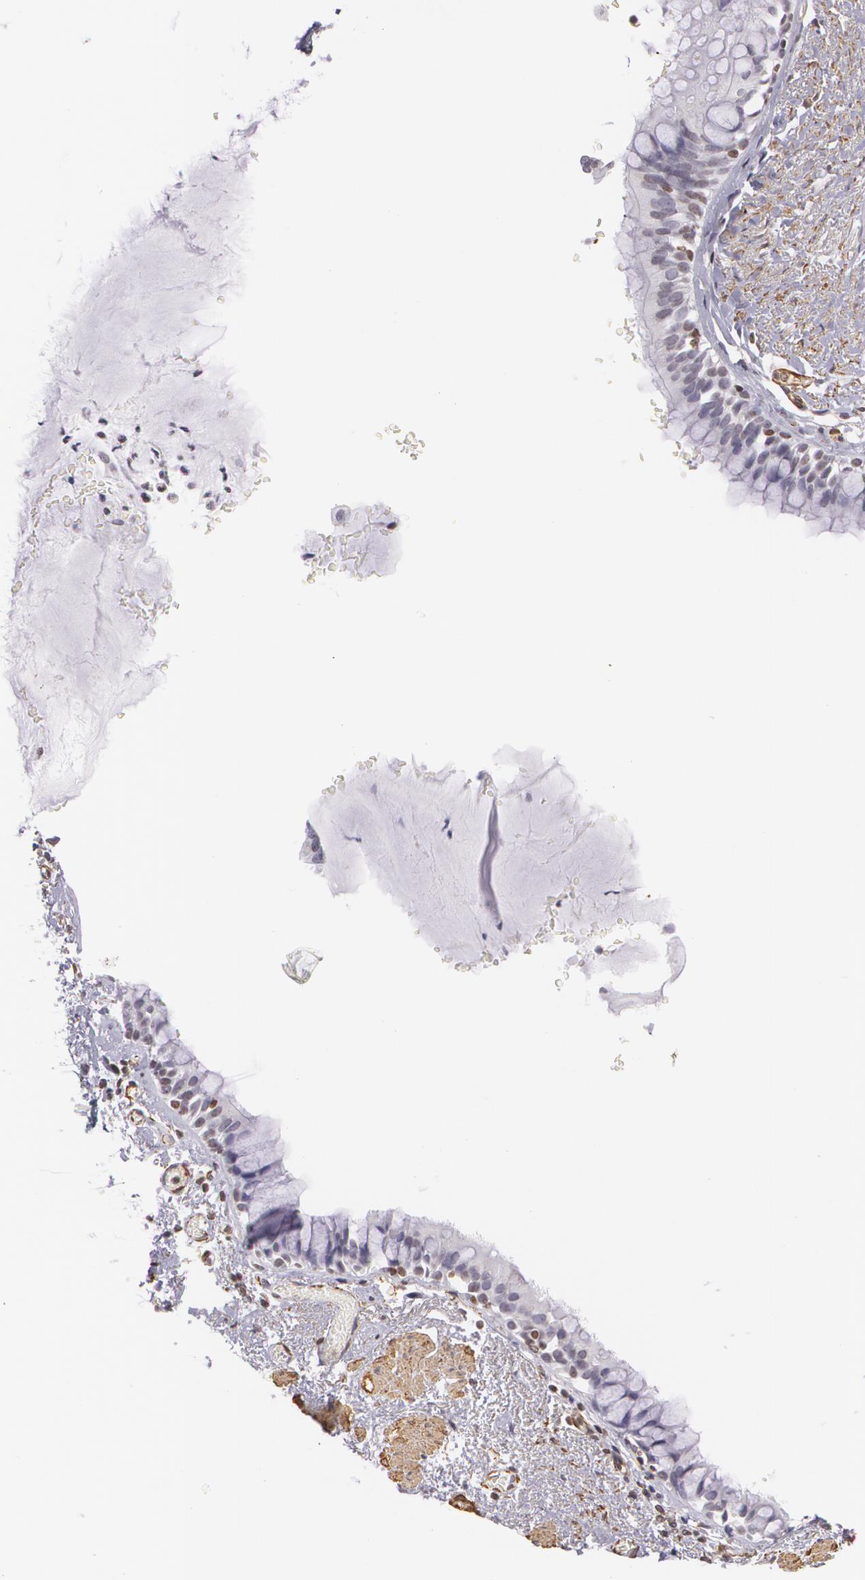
{"staining": {"intensity": "moderate", "quantity": "<25%", "location": "nuclear"}, "tissue": "bronchus", "cell_type": "Respiratory epithelial cells", "image_type": "normal", "snomed": [{"axis": "morphology", "description": "Normal tissue, NOS"}, {"axis": "topography", "description": "Lymph node of abdomen"}, {"axis": "topography", "description": "Lymph node of pelvis"}], "caption": "A photomicrograph of human bronchus stained for a protein demonstrates moderate nuclear brown staining in respiratory epithelial cells. (brown staining indicates protein expression, while blue staining denotes nuclei).", "gene": "VAMP1", "patient": {"sex": "female", "age": 65}}